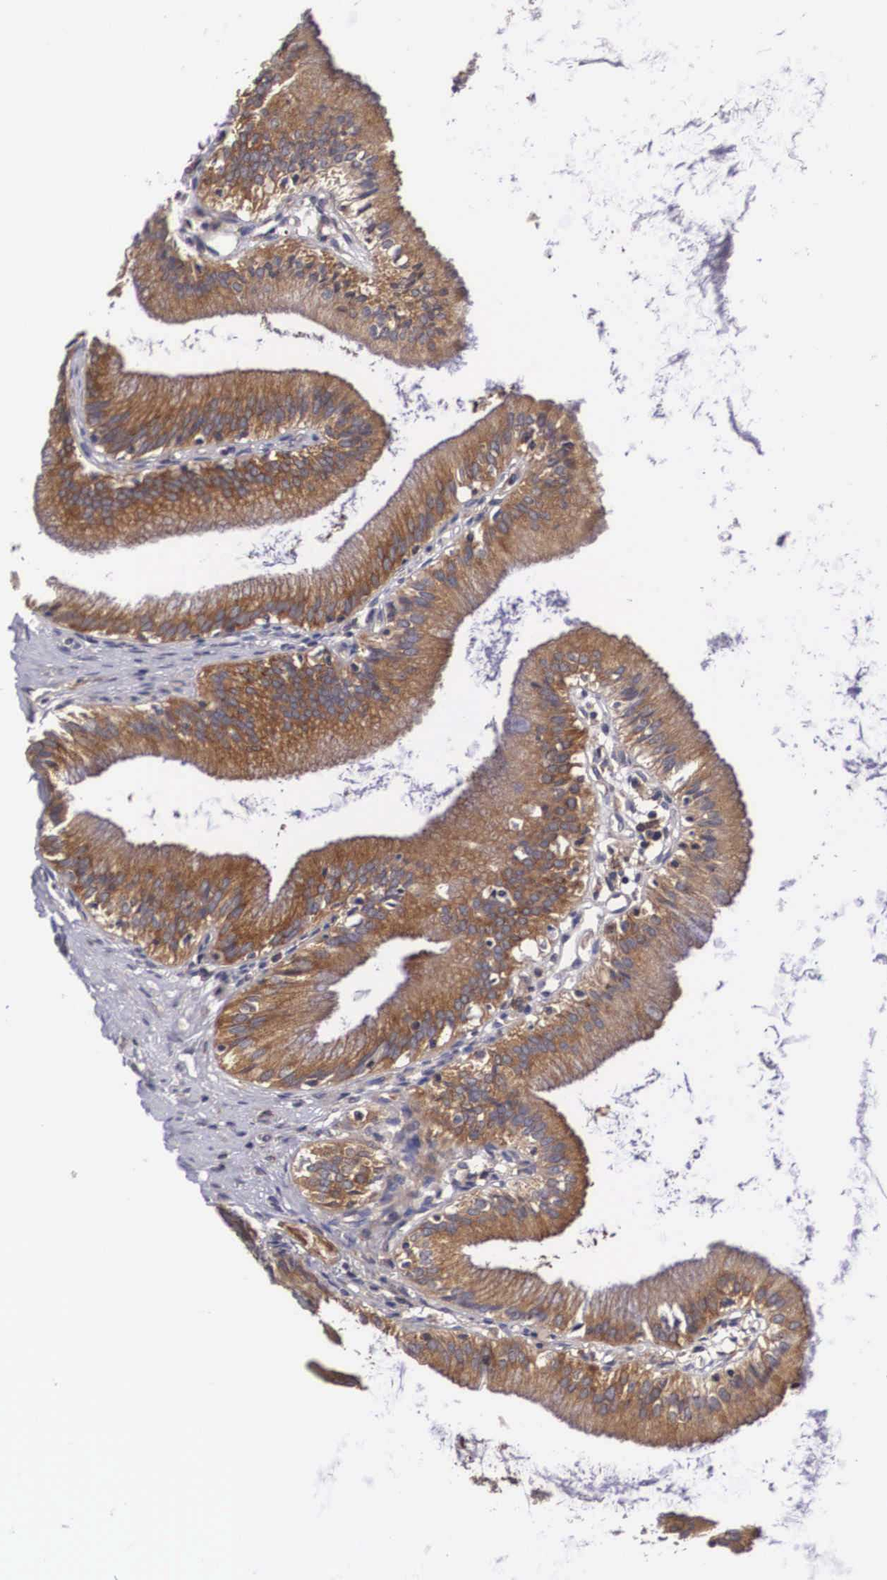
{"staining": {"intensity": "strong", "quantity": ">75%", "location": "cytoplasmic/membranous"}, "tissue": "gallbladder", "cell_type": "Glandular cells", "image_type": "normal", "snomed": [{"axis": "morphology", "description": "Normal tissue, NOS"}, {"axis": "topography", "description": "Gallbladder"}], "caption": "An immunohistochemistry image of normal tissue is shown. Protein staining in brown labels strong cytoplasmic/membranous positivity in gallbladder within glandular cells.", "gene": "GRIPAP1", "patient": {"sex": "male", "age": 58}}